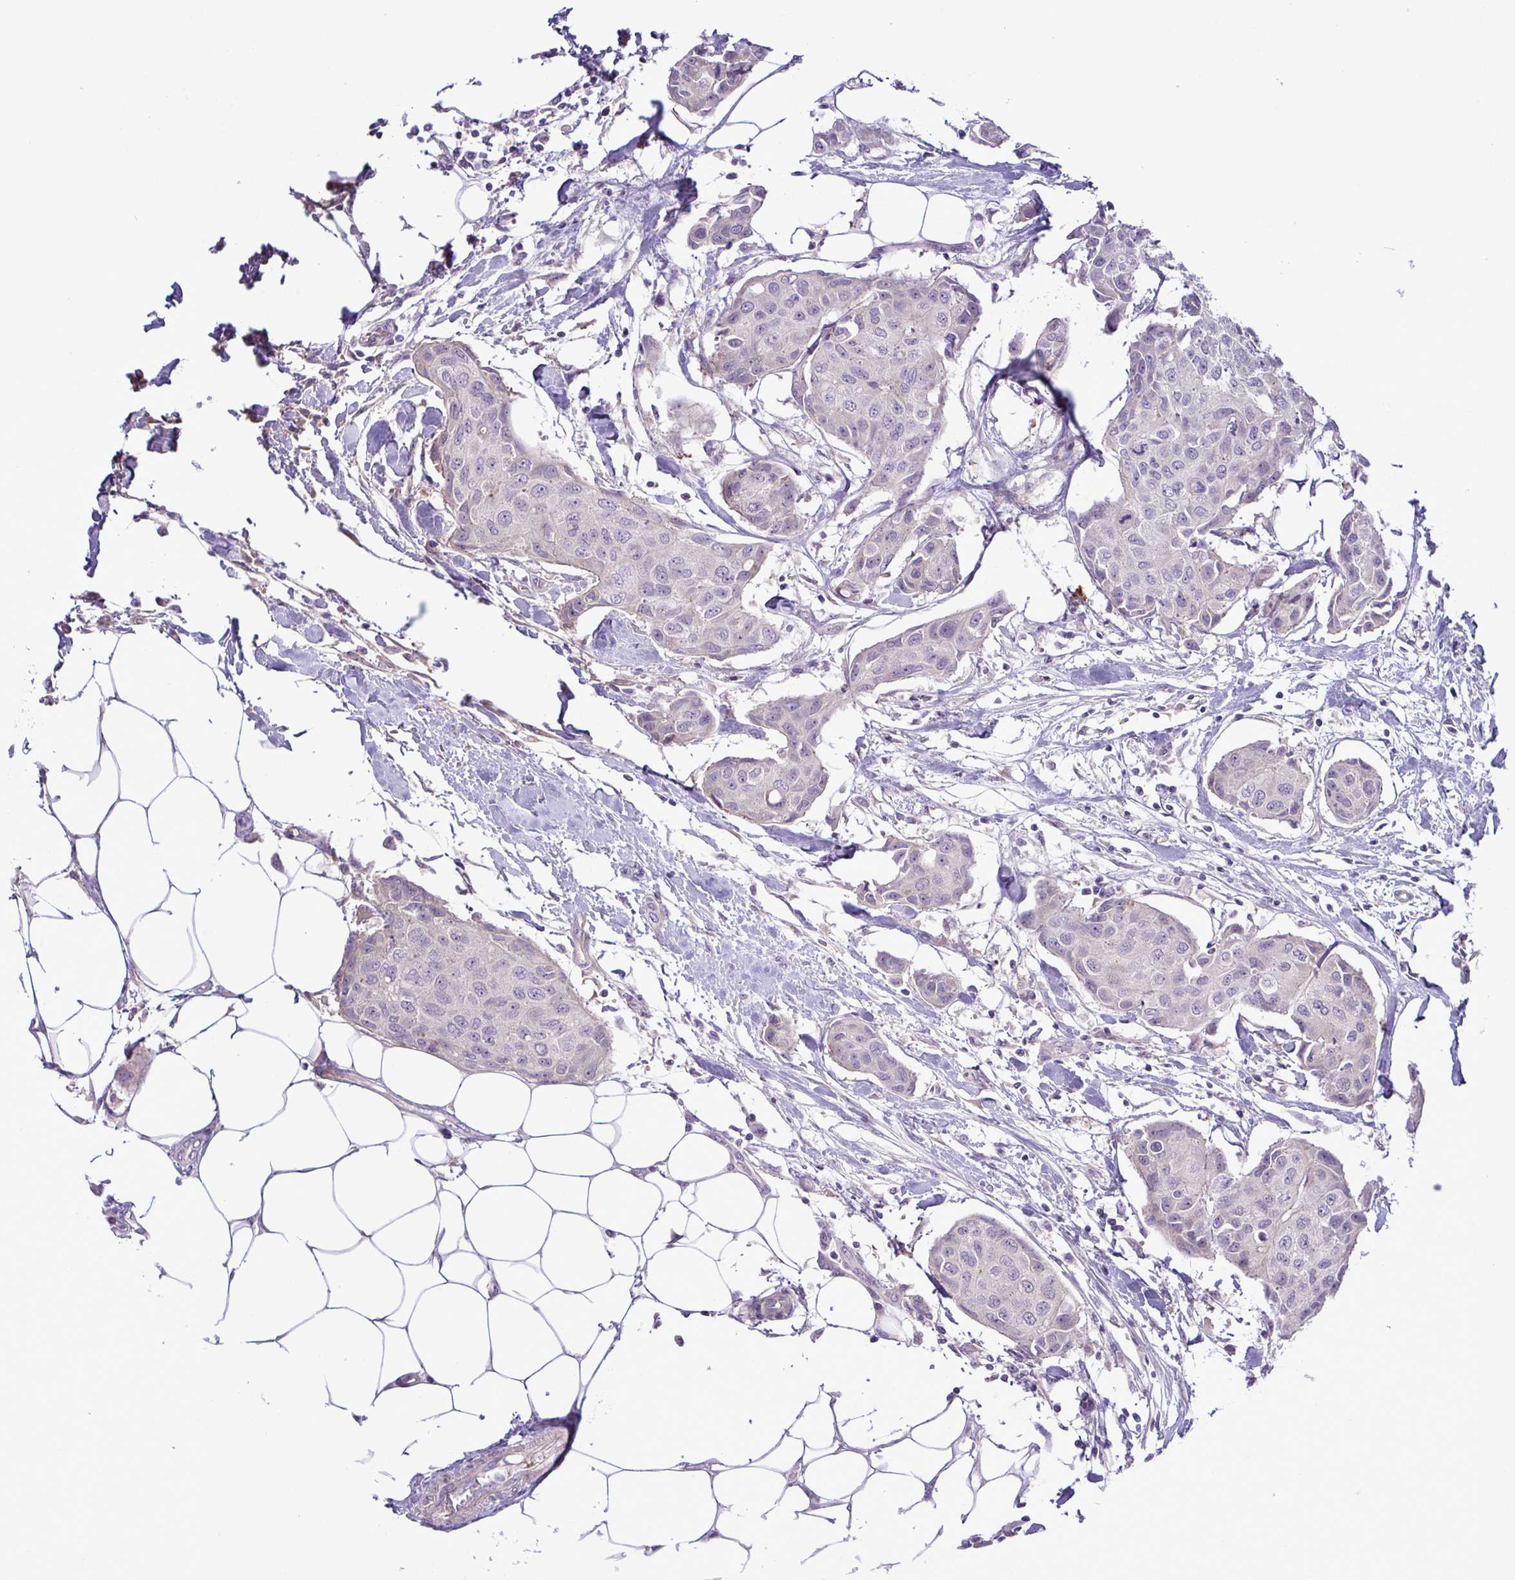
{"staining": {"intensity": "negative", "quantity": "none", "location": "none"}, "tissue": "breast cancer", "cell_type": "Tumor cells", "image_type": "cancer", "snomed": [{"axis": "morphology", "description": "Duct carcinoma"}, {"axis": "topography", "description": "Breast"}, {"axis": "topography", "description": "Lymph node"}], "caption": "DAB immunohistochemical staining of human breast cancer (intraductal carcinoma) exhibits no significant staining in tumor cells. (DAB (3,3'-diaminobenzidine) immunohistochemistry (IHC) visualized using brightfield microscopy, high magnification).", "gene": "SYNPO2L", "patient": {"sex": "female", "age": 80}}